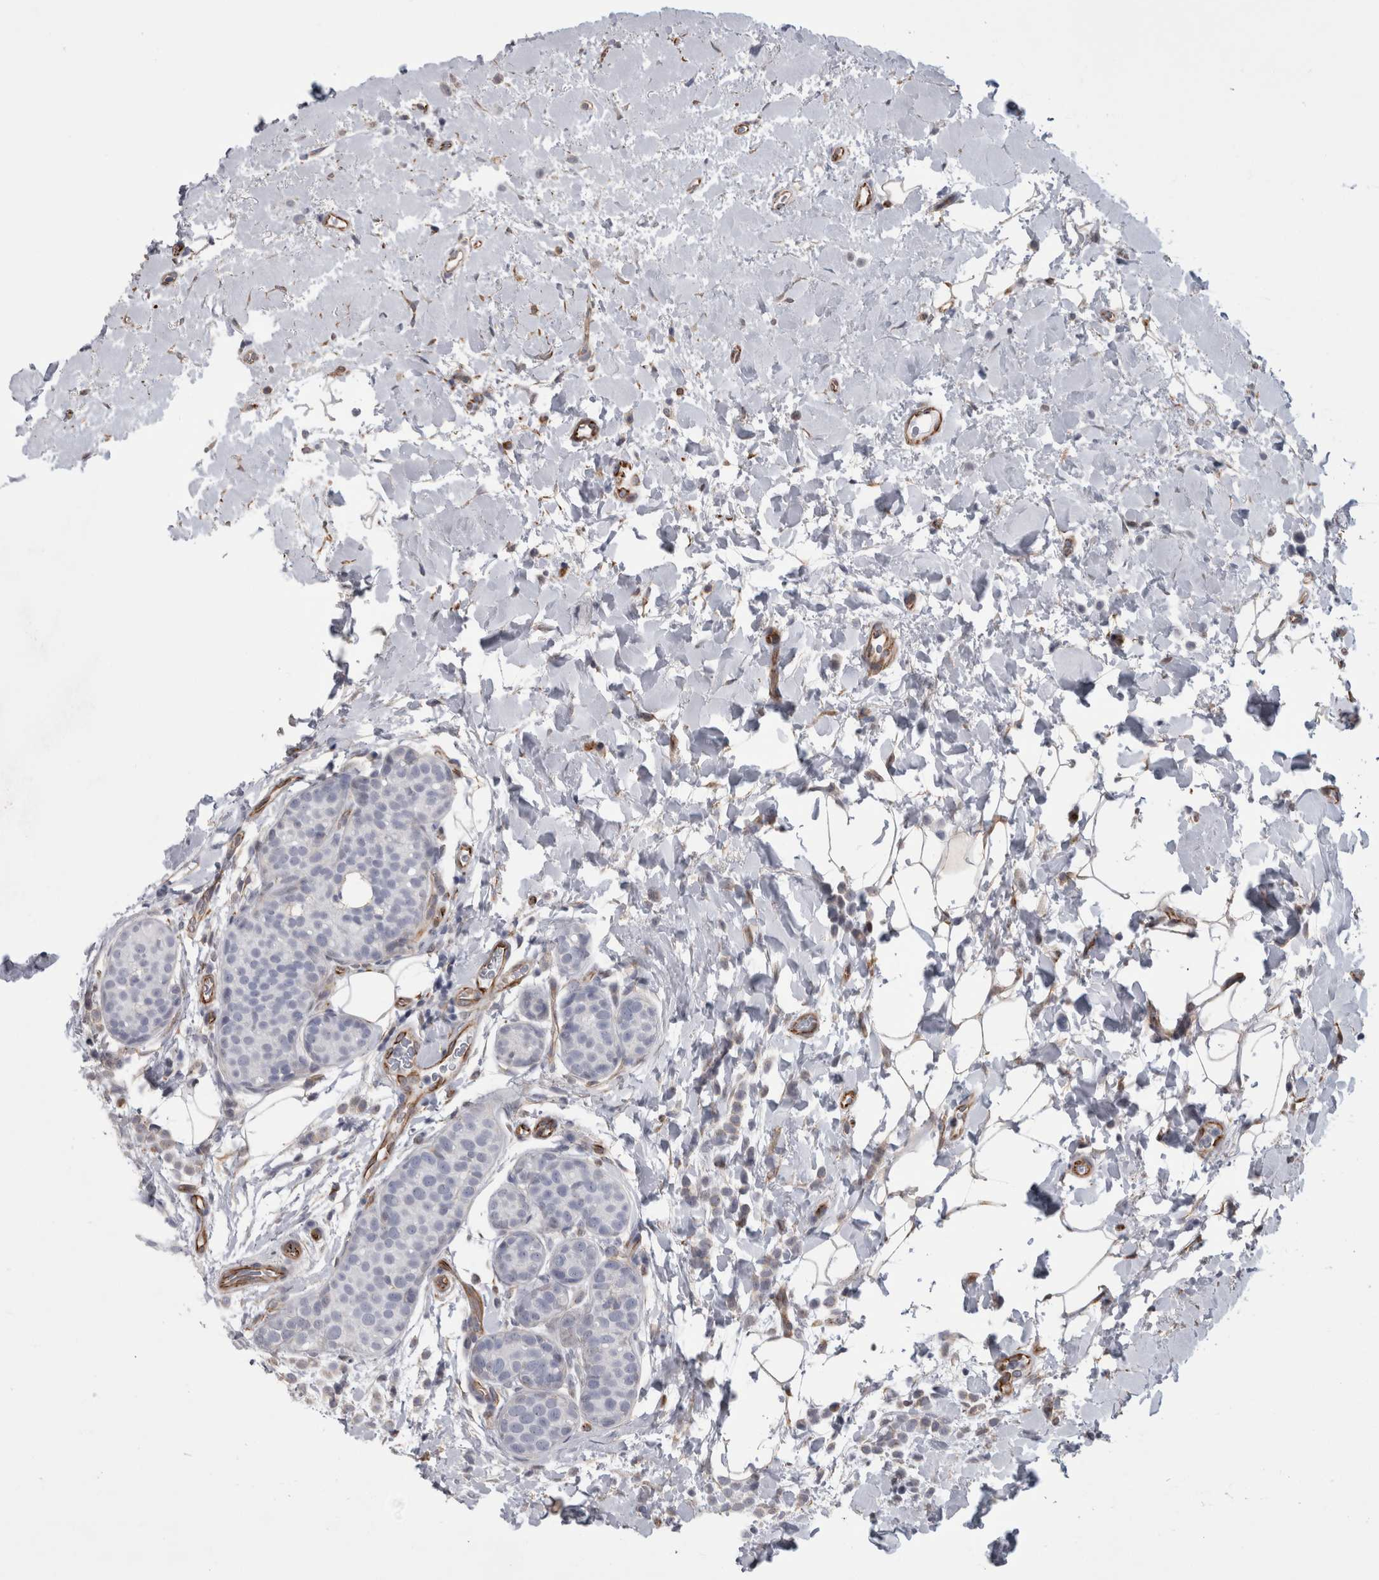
{"staining": {"intensity": "negative", "quantity": "none", "location": "none"}, "tissue": "breast cancer", "cell_type": "Tumor cells", "image_type": "cancer", "snomed": [{"axis": "morphology", "description": "Normal tissue, NOS"}, {"axis": "morphology", "description": "Lobular carcinoma"}, {"axis": "topography", "description": "Breast"}], "caption": "An immunohistochemistry photomicrograph of lobular carcinoma (breast) is shown. There is no staining in tumor cells of lobular carcinoma (breast). (Stains: DAB immunohistochemistry (IHC) with hematoxylin counter stain, Microscopy: brightfield microscopy at high magnification).", "gene": "ACOT7", "patient": {"sex": "female", "age": 50}}